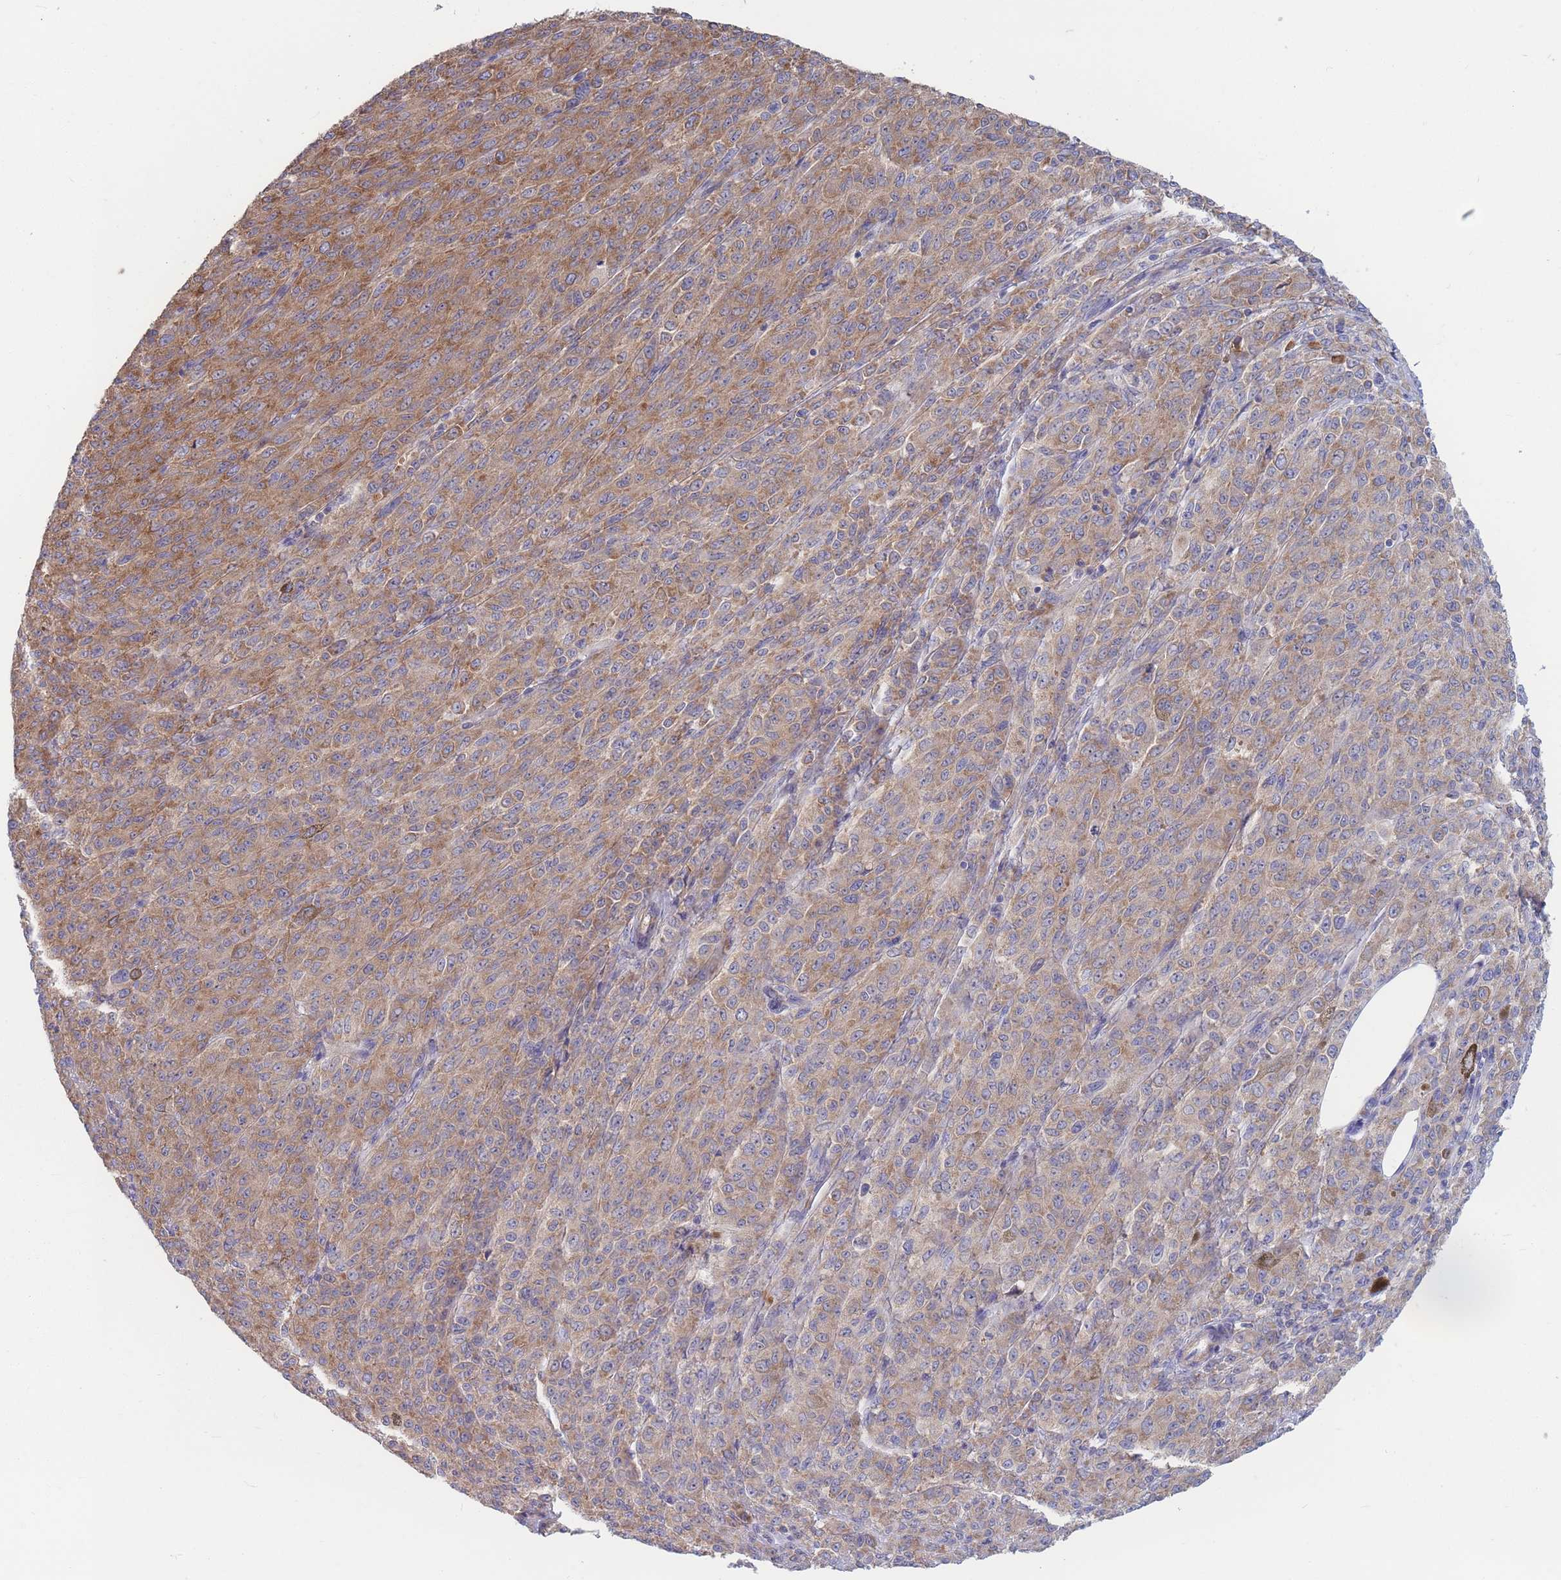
{"staining": {"intensity": "moderate", "quantity": ">75%", "location": "cytoplasmic/membranous"}, "tissue": "melanoma", "cell_type": "Tumor cells", "image_type": "cancer", "snomed": [{"axis": "morphology", "description": "Malignant melanoma, NOS"}, {"axis": "topography", "description": "Skin"}], "caption": "The immunohistochemical stain highlights moderate cytoplasmic/membranous staining in tumor cells of malignant melanoma tissue.", "gene": "RPL8", "patient": {"sex": "female", "age": 52}}